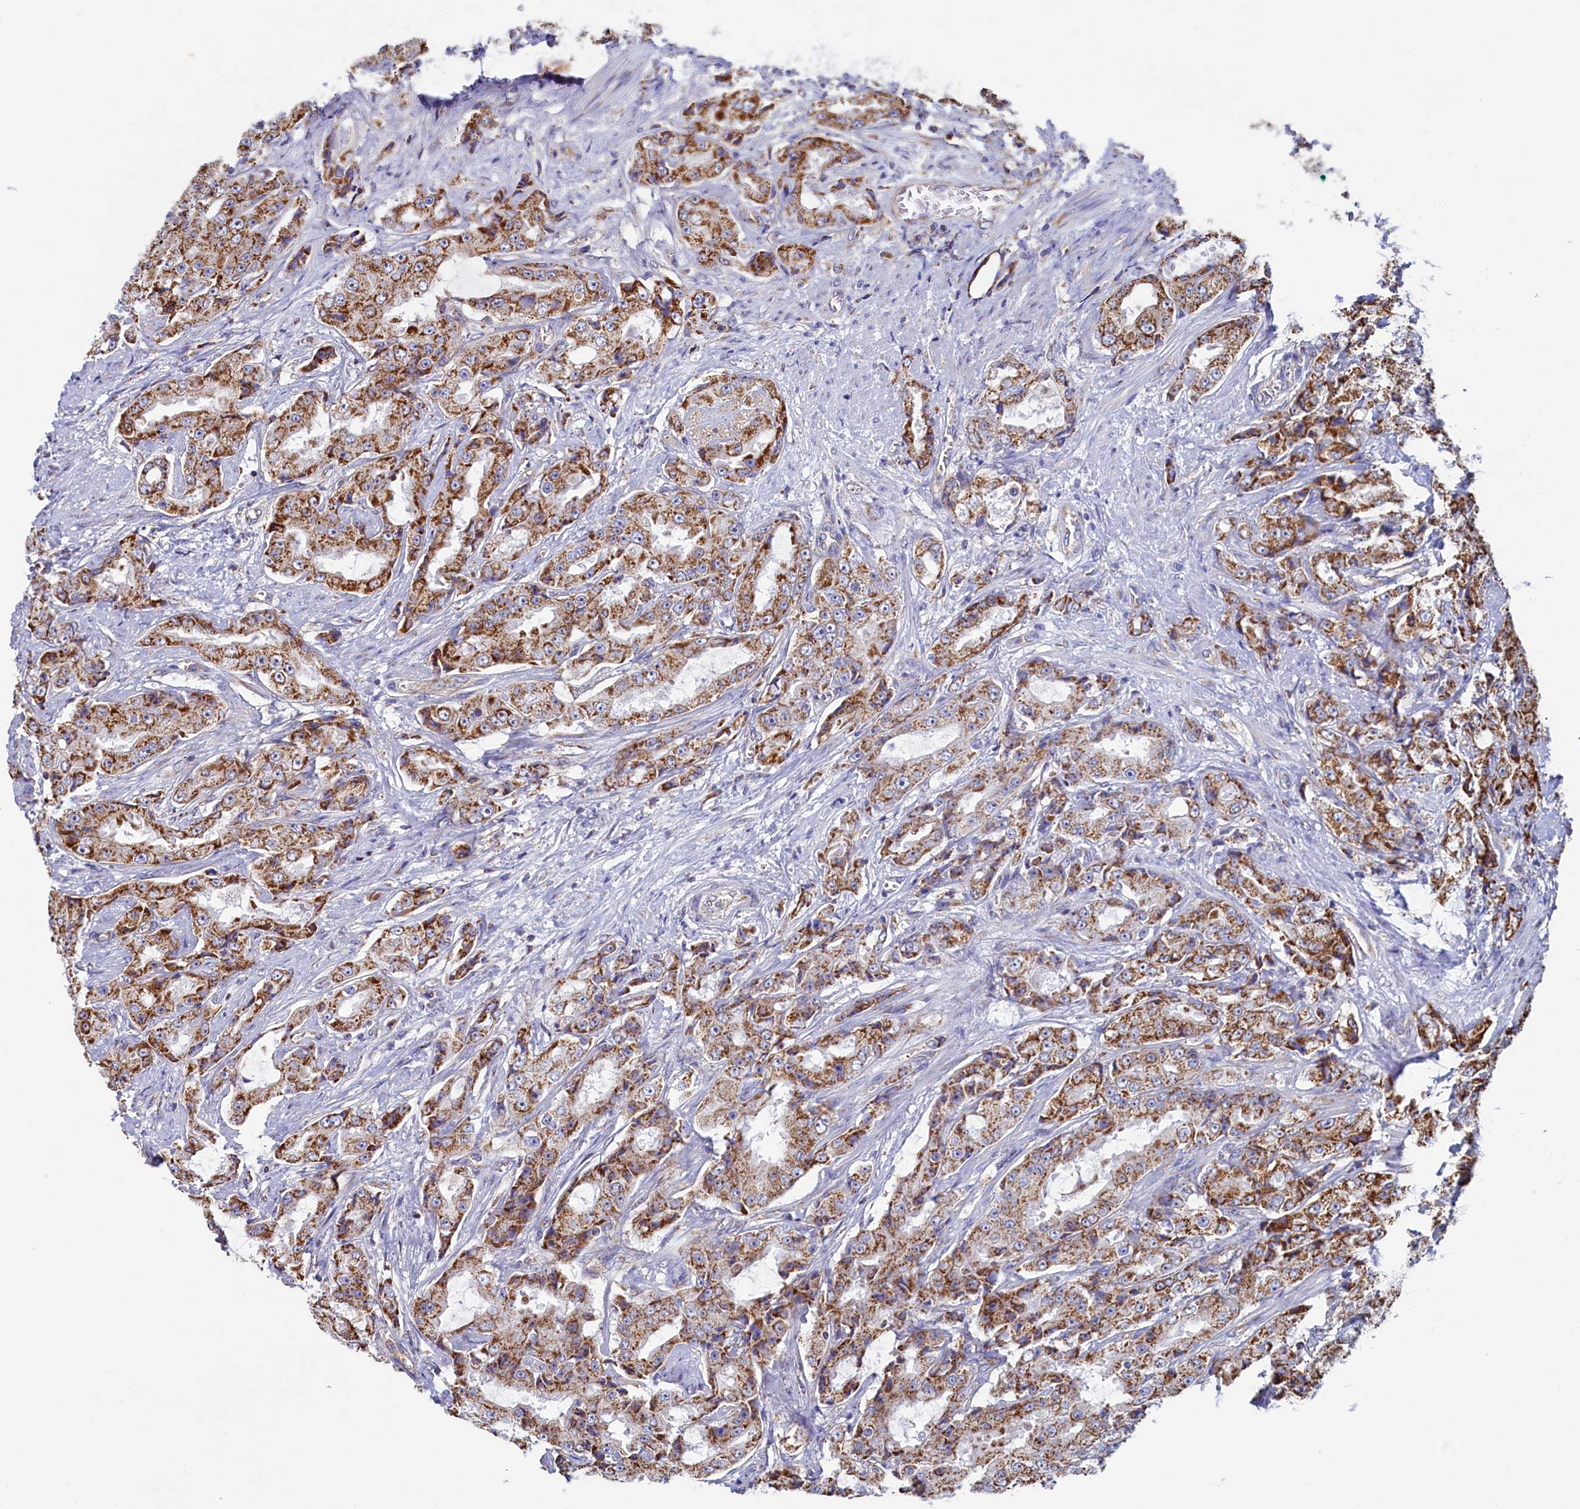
{"staining": {"intensity": "moderate", "quantity": ">75%", "location": "cytoplasmic/membranous"}, "tissue": "prostate cancer", "cell_type": "Tumor cells", "image_type": "cancer", "snomed": [{"axis": "morphology", "description": "Adenocarcinoma, High grade"}, {"axis": "topography", "description": "Prostate"}], "caption": "Adenocarcinoma (high-grade) (prostate) stained with a brown dye reveals moderate cytoplasmic/membranous positive positivity in approximately >75% of tumor cells.", "gene": "UBE3B", "patient": {"sex": "male", "age": 73}}